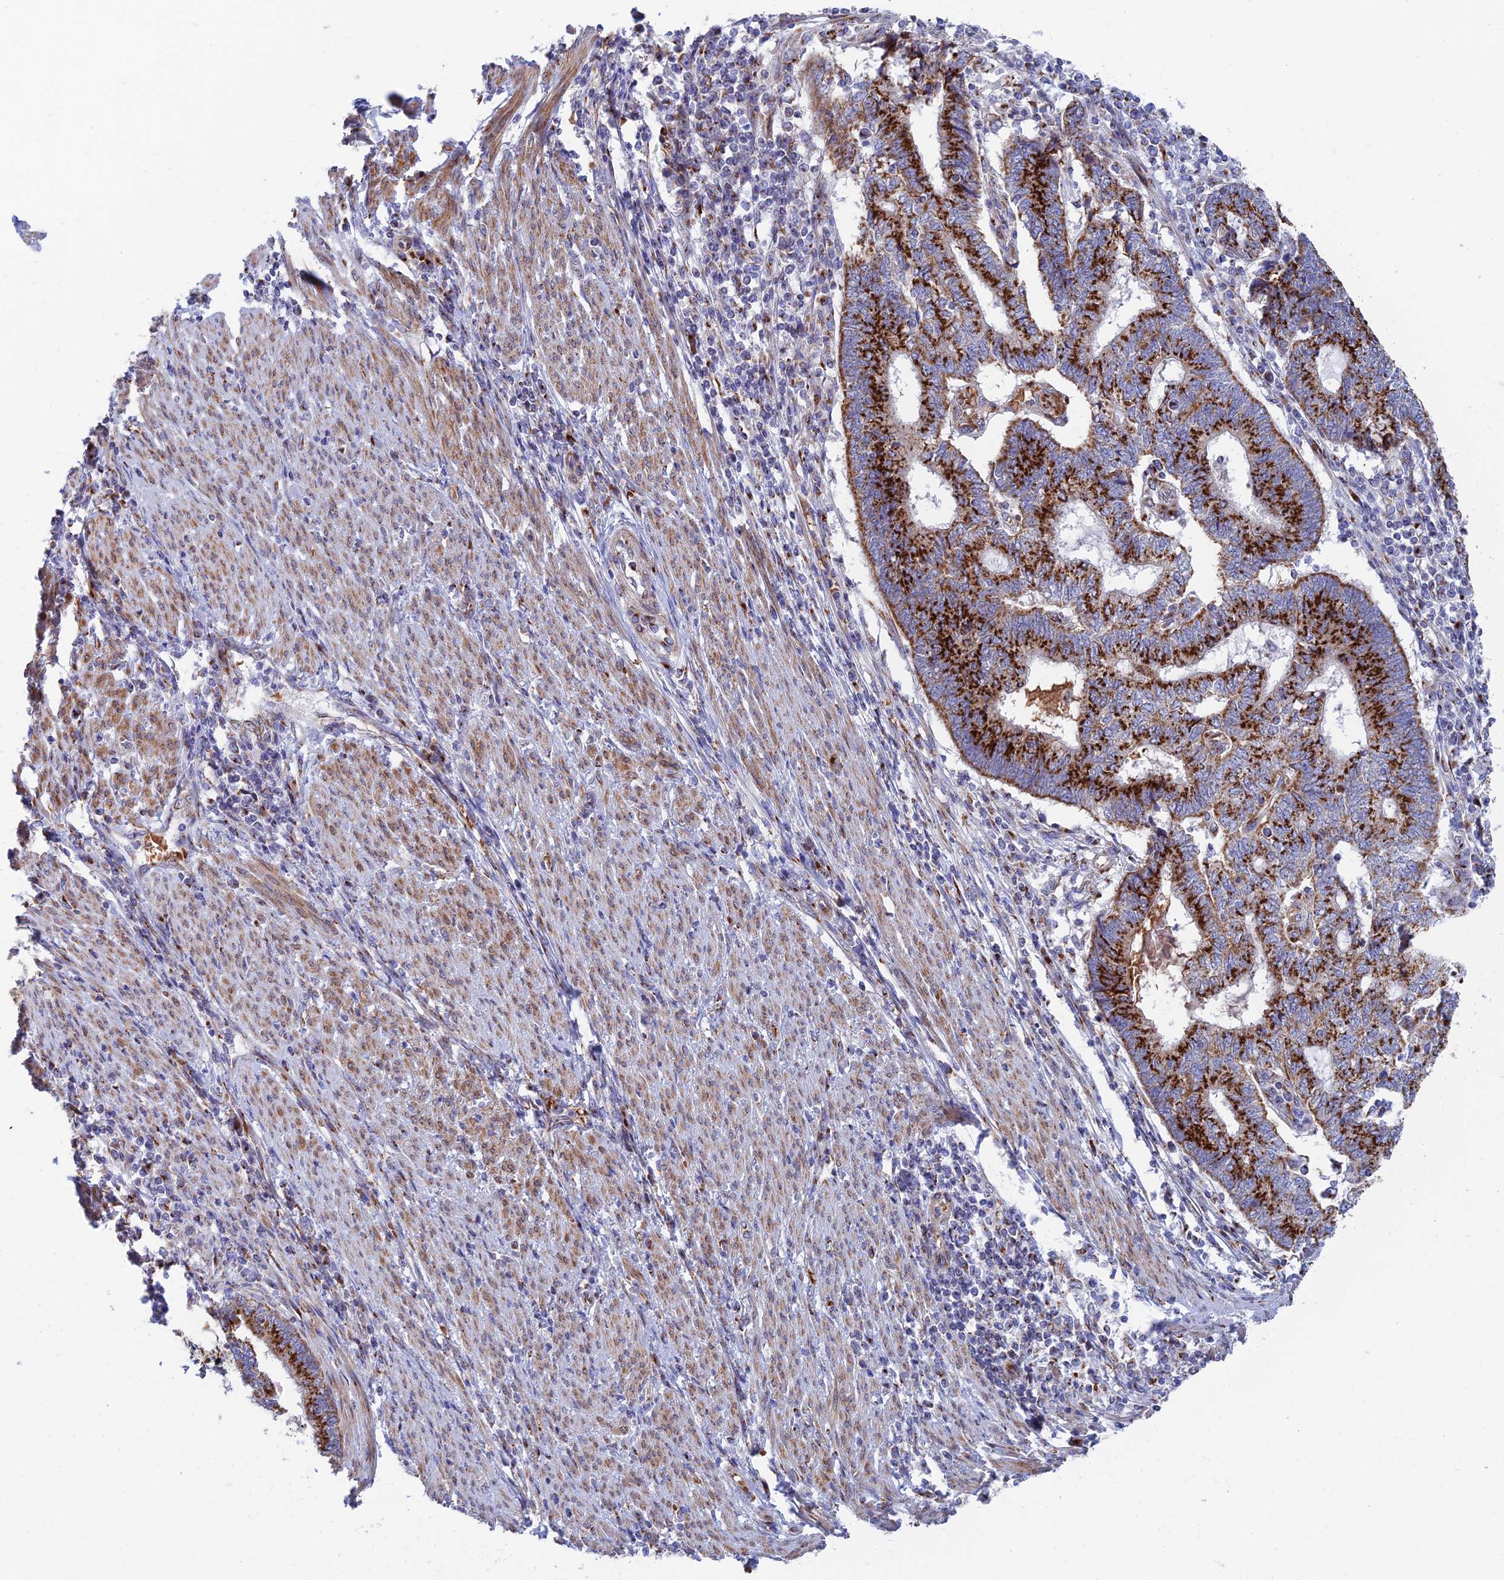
{"staining": {"intensity": "strong", "quantity": ">75%", "location": "cytoplasmic/membranous"}, "tissue": "endometrial cancer", "cell_type": "Tumor cells", "image_type": "cancer", "snomed": [{"axis": "morphology", "description": "Adenocarcinoma, NOS"}, {"axis": "topography", "description": "Uterus"}, {"axis": "topography", "description": "Endometrium"}], "caption": "IHC photomicrograph of endometrial adenocarcinoma stained for a protein (brown), which shows high levels of strong cytoplasmic/membranous staining in approximately >75% of tumor cells.", "gene": "HS2ST1", "patient": {"sex": "female", "age": 70}}